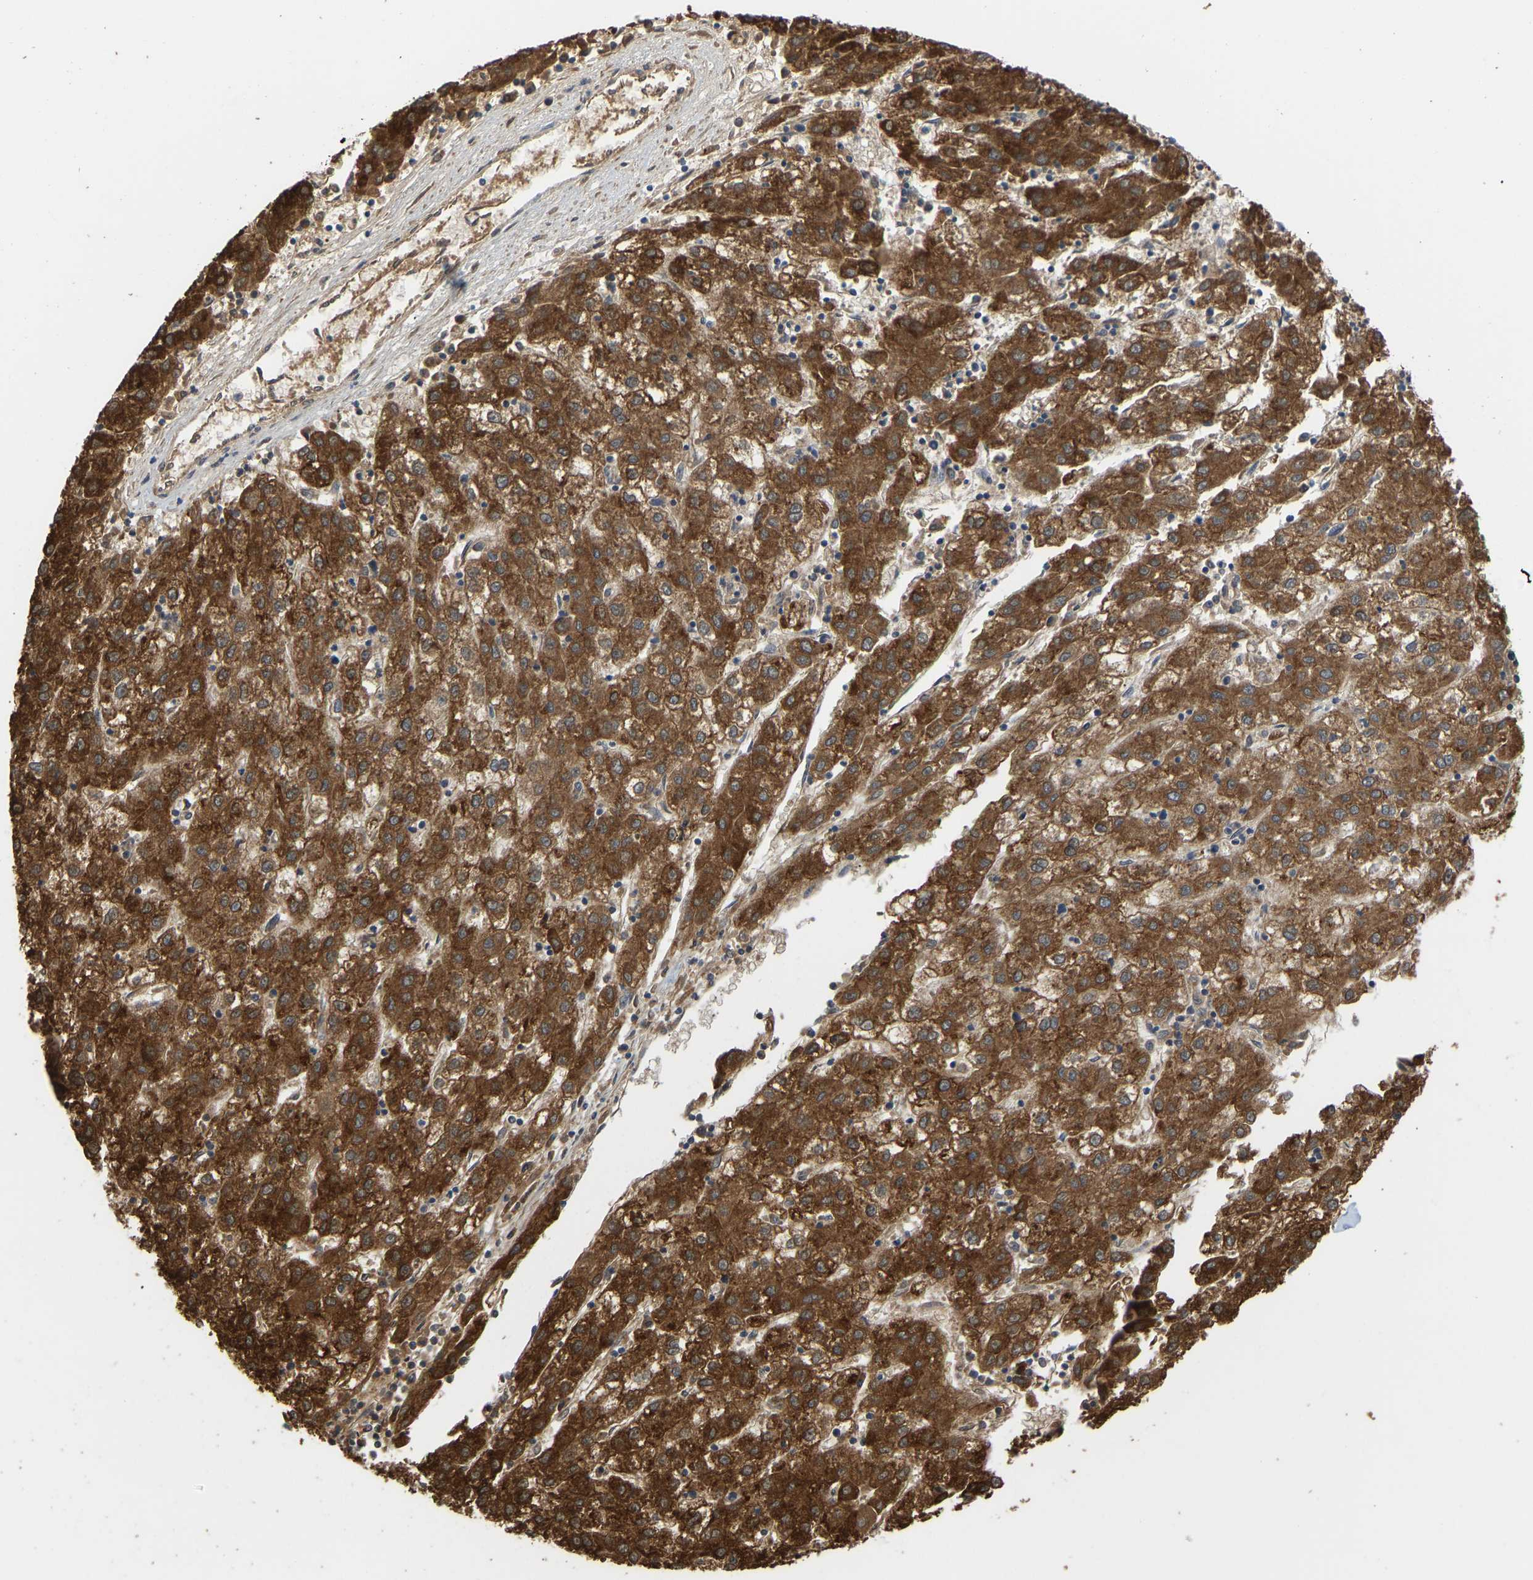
{"staining": {"intensity": "strong", "quantity": ">75%", "location": "cytoplasmic/membranous"}, "tissue": "liver cancer", "cell_type": "Tumor cells", "image_type": "cancer", "snomed": [{"axis": "morphology", "description": "Carcinoma, Hepatocellular, NOS"}, {"axis": "topography", "description": "Liver"}], "caption": "High-magnification brightfield microscopy of liver hepatocellular carcinoma stained with DAB (brown) and counterstained with hematoxylin (blue). tumor cells exhibit strong cytoplasmic/membranous staining is seen in about>75% of cells. (Stains: DAB in brown, nuclei in blue, Microscopy: brightfield microscopy at high magnification).", "gene": "BEND3", "patient": {"sex": "male", "age": 72}}